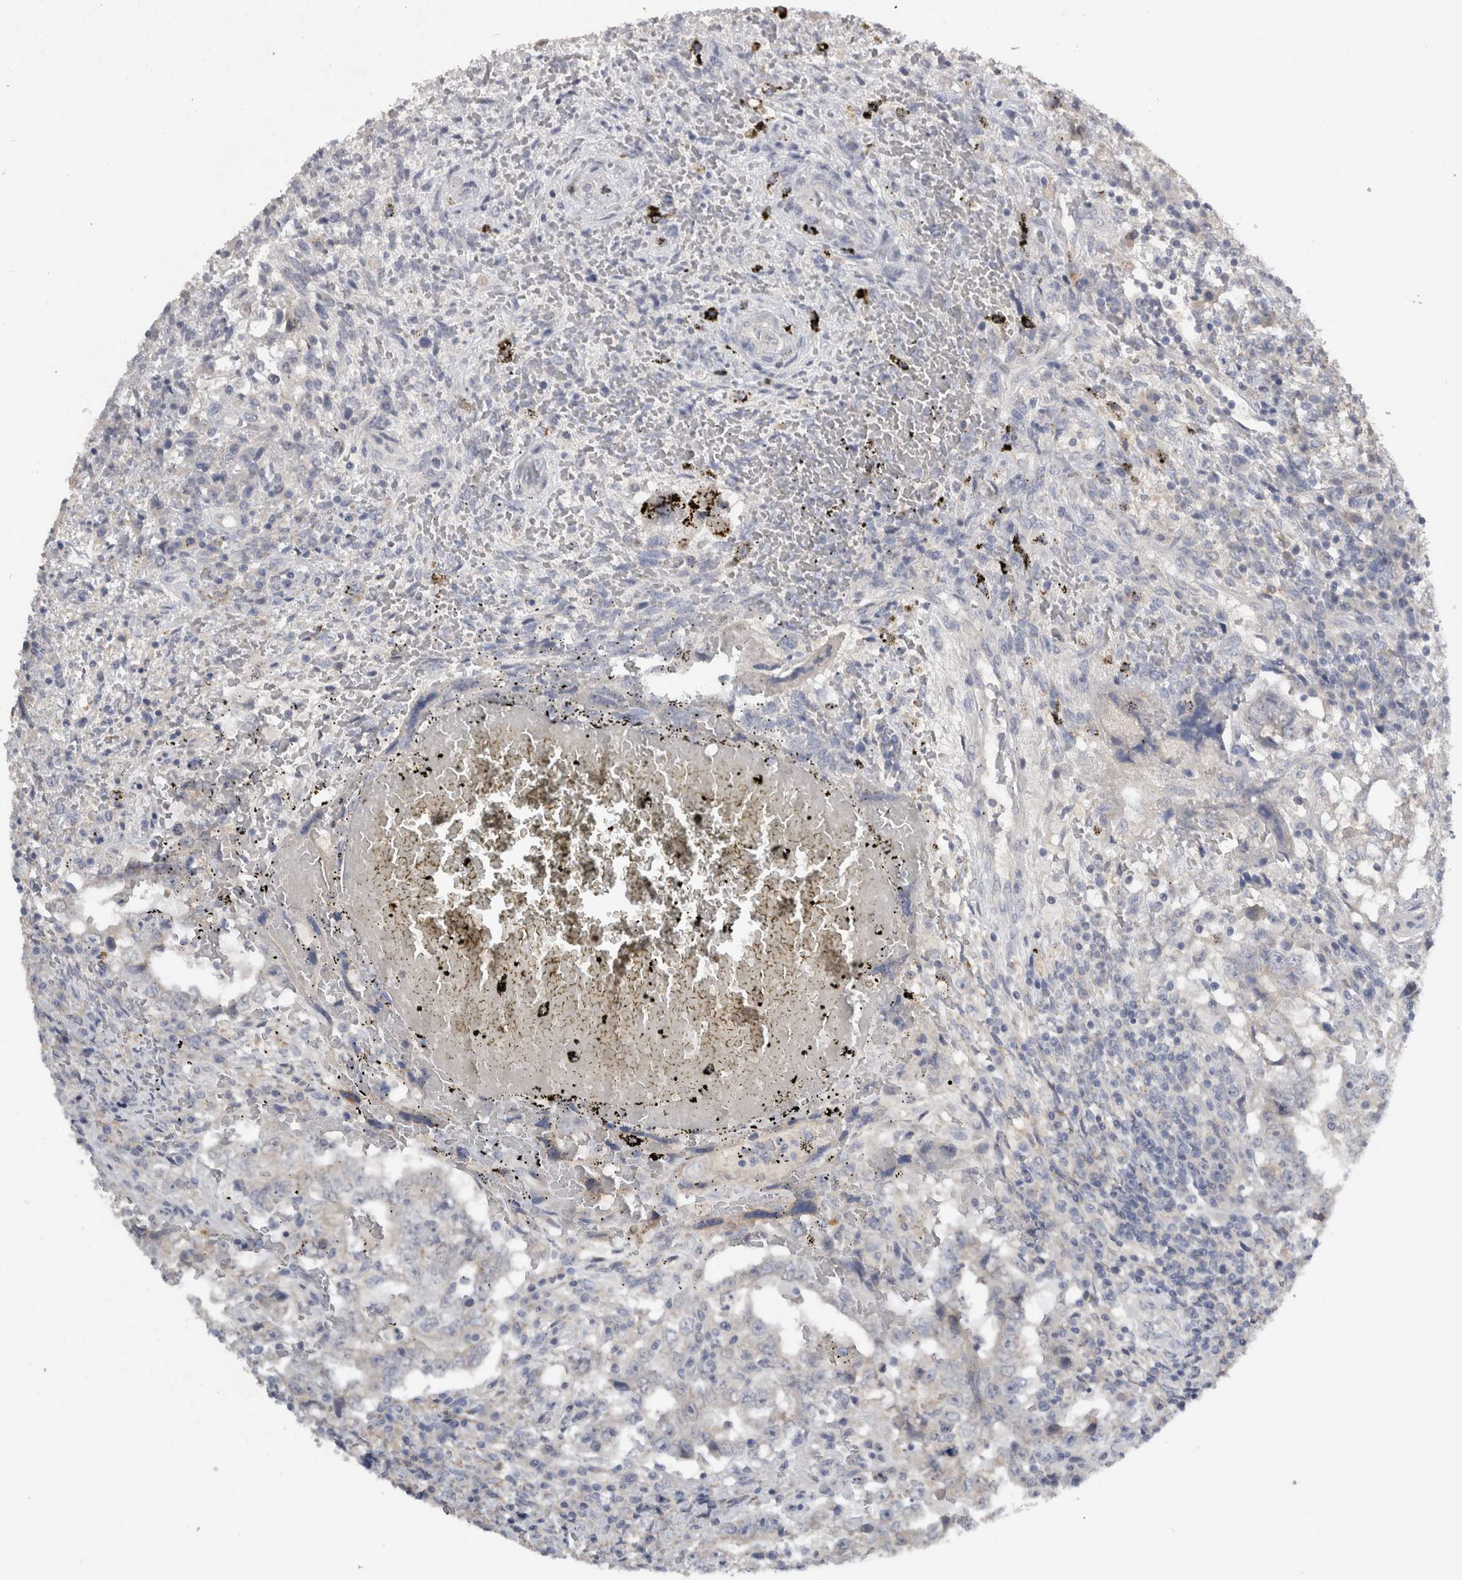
{"staining": {"intensity": "negative", "quantity": "none", "location": "none"}, "tissue": "testis cancer", "cell_type": "Tumor cells", "image_type": "cancer", "snomed": [{"axis": "morphology", "description": "Carcinoma, Embryonal, NOS"}, {"axis": "topography", "description": "Testis"}], "caption": "A high-resolution micrograph shows immunohistochemistry staining of embryonal carcinoma (testis), which displays no significant staining in tumor cells.", "gene": "SLC22A11", "patient": {"sex": "male", "age": 26}}